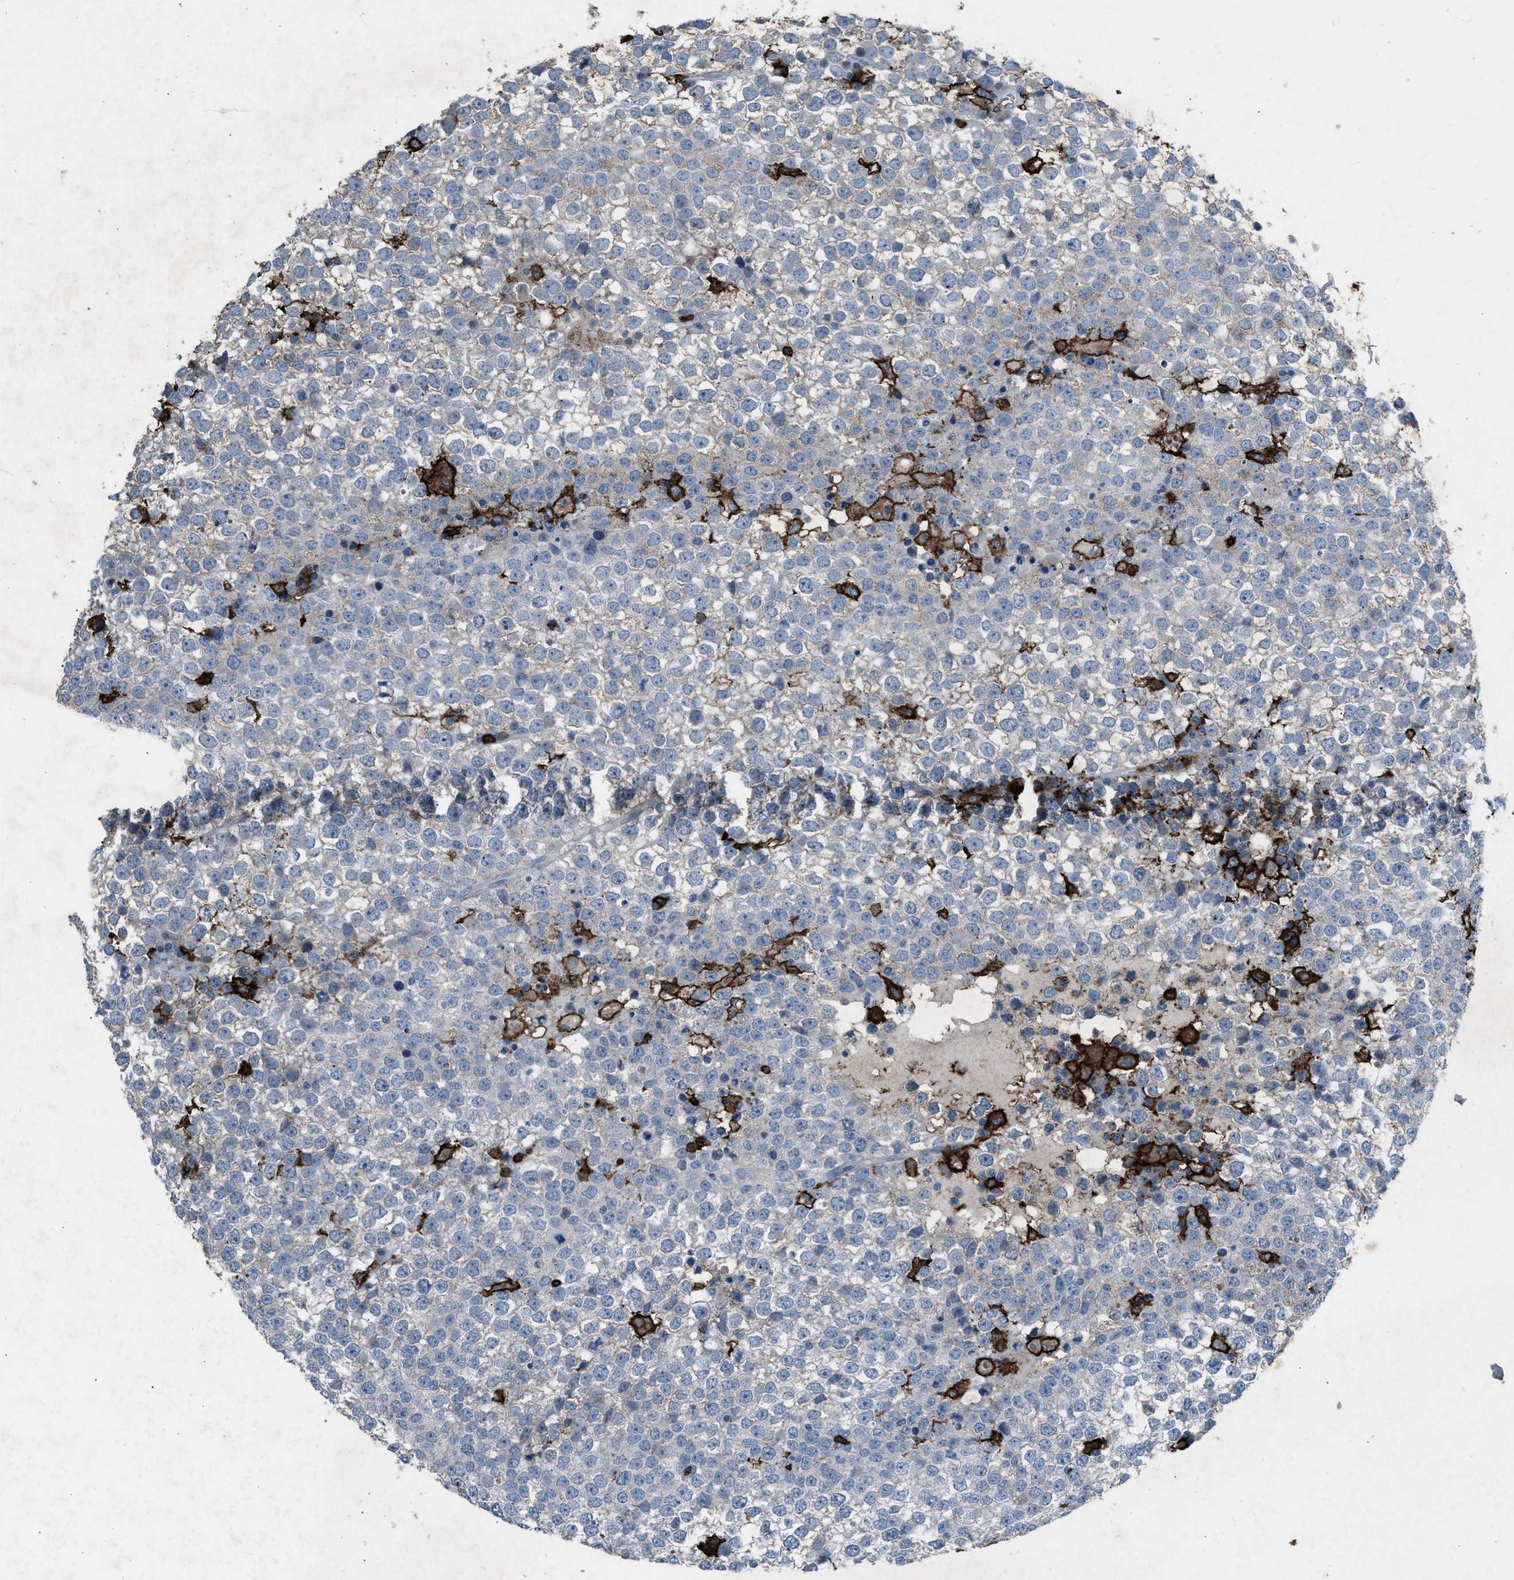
{"staining": {"intensity": "negative", "quantity": "none", "location": "none"}, "tissue": "testis cancer", "cell_type": "Tumor cells", "image_type": "cancer", "snomed": [{"axis": "morphology", "description": "Seminoma, NOS"}, {"axis": "topography", "description": "Testis"}], "caption": "This is an immunohistochemistry (IHC) image of testis cancer. There is no staining in tumor cells.", "gene": "FCER1G", "patient": {"sex": "male", "age": 65}}